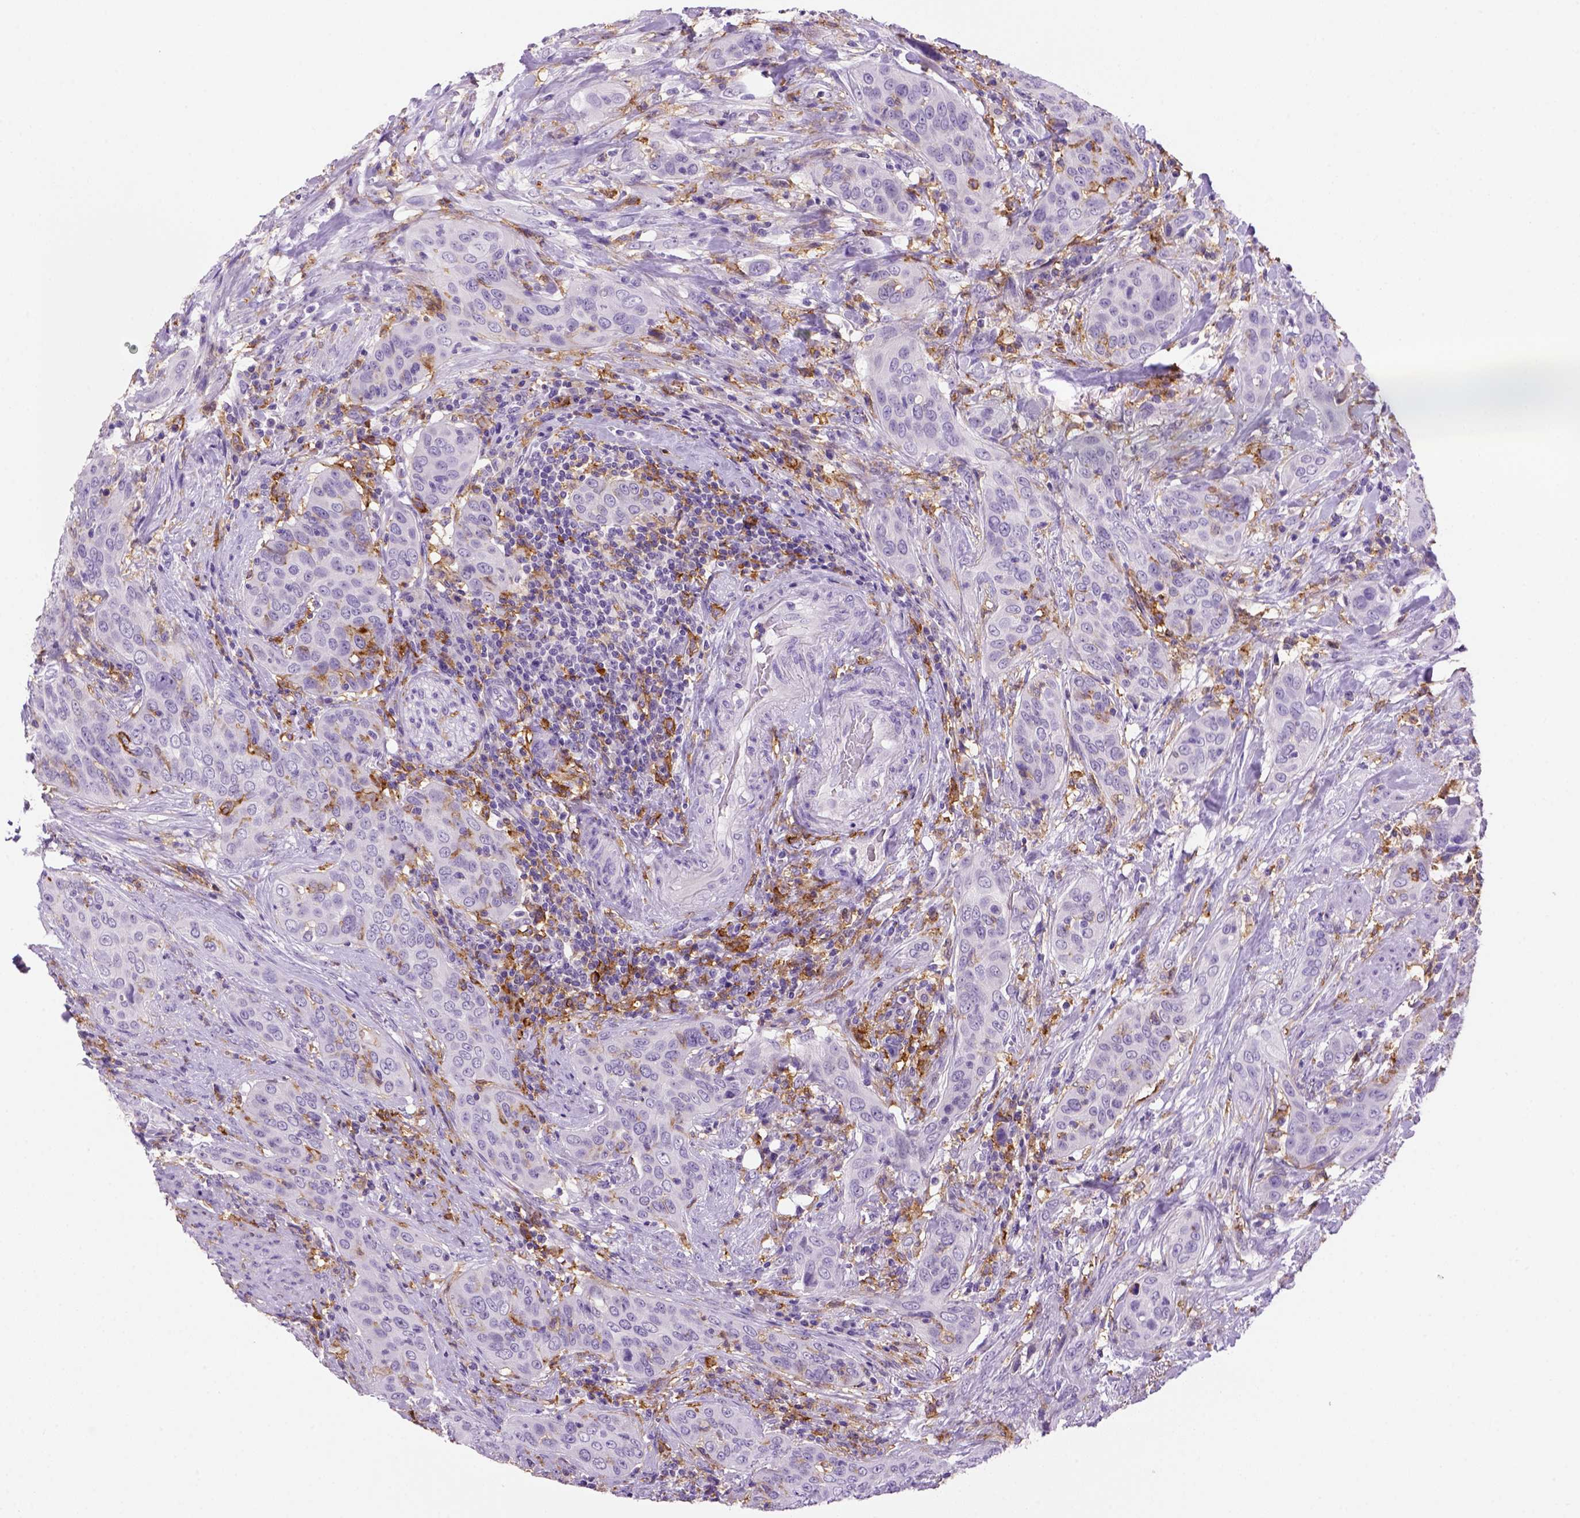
{"staining": {"intensity": "negative", "quantity": "none", "location": "none"}, "tissue": "urothelial cancer", "cell_type": "Tumor cells", "image_type": "cancer", "snomed": [{"axis": "morphology", "description": "Urothelial carcinoma, High grade"}, {"axis": "topography", "description": "Urinary bladder"}], "caption": "Human high-grade urothelial carcinoma stained for a protein using immunohistochemistry demonstrates no positivity in tumor cells.", "gene": "CD14", "patient": {"sex": "male", "age": 82}}